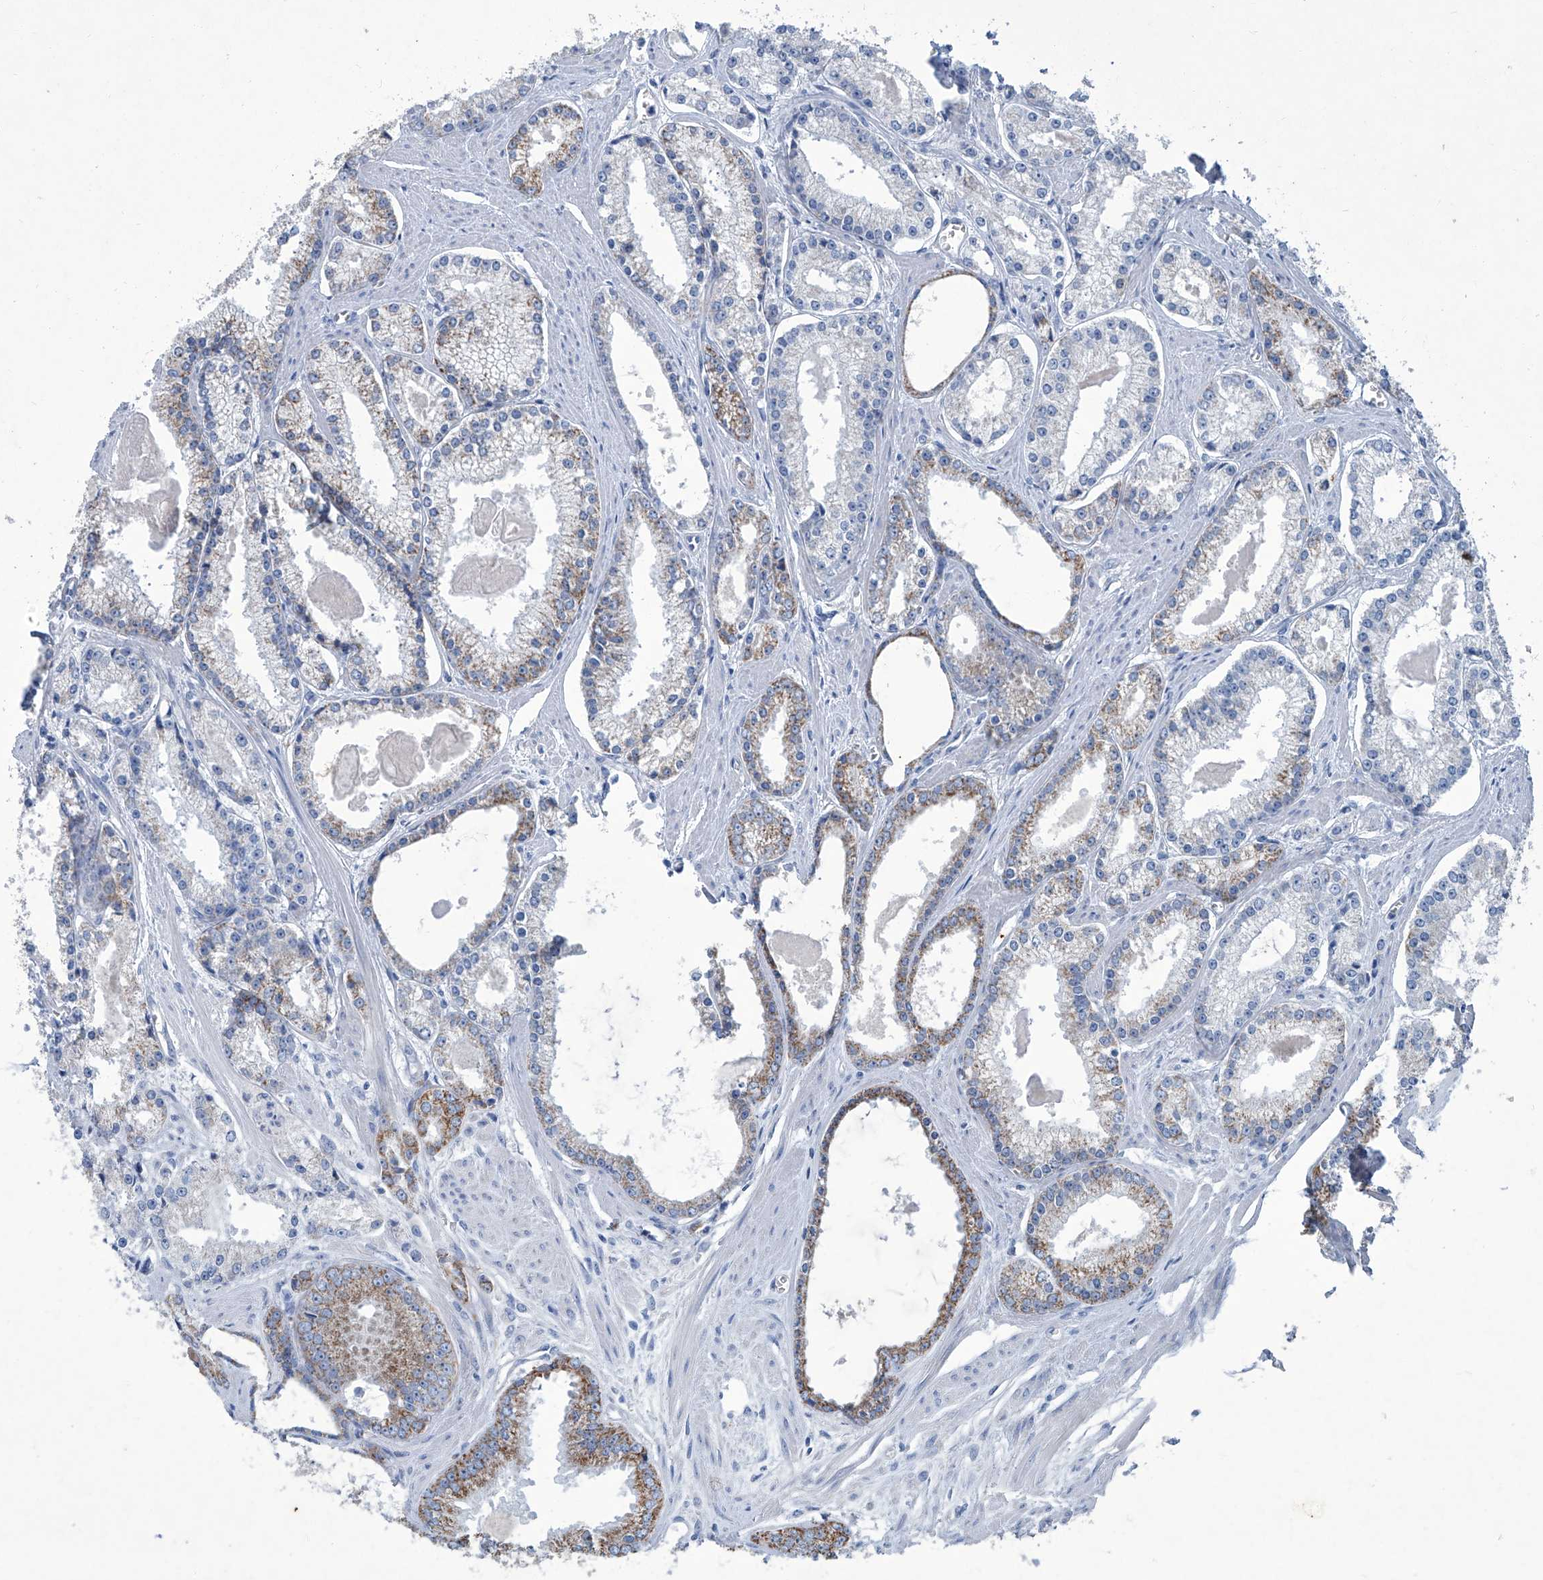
{"staining": {"intensity": "moderate", "quantity": "<25%", "location": "cytoplasmic/membranous"}, "tissue": "prostate cancer", "cell_type": "Tumor cells", "image_type": "cancer", "snomed": [{"axis": "morphology", "description": "Adenocarcinoma, Low grade"}, {"axis": "topography", "description": "Prostate"}], "caption": "Immunohistochemical staining of low-grade adenocarcinoma (prostate) exhibits low levels of moderate cytoplasmic/membranous staining in about <25% of tumor cells. Using DAB (brown) and hematoxylin (blue) stains, captured at high magnification using brightfield microscopy.", "gene": "MTARC1", "patient": {"sex": "male", "age": 54}}